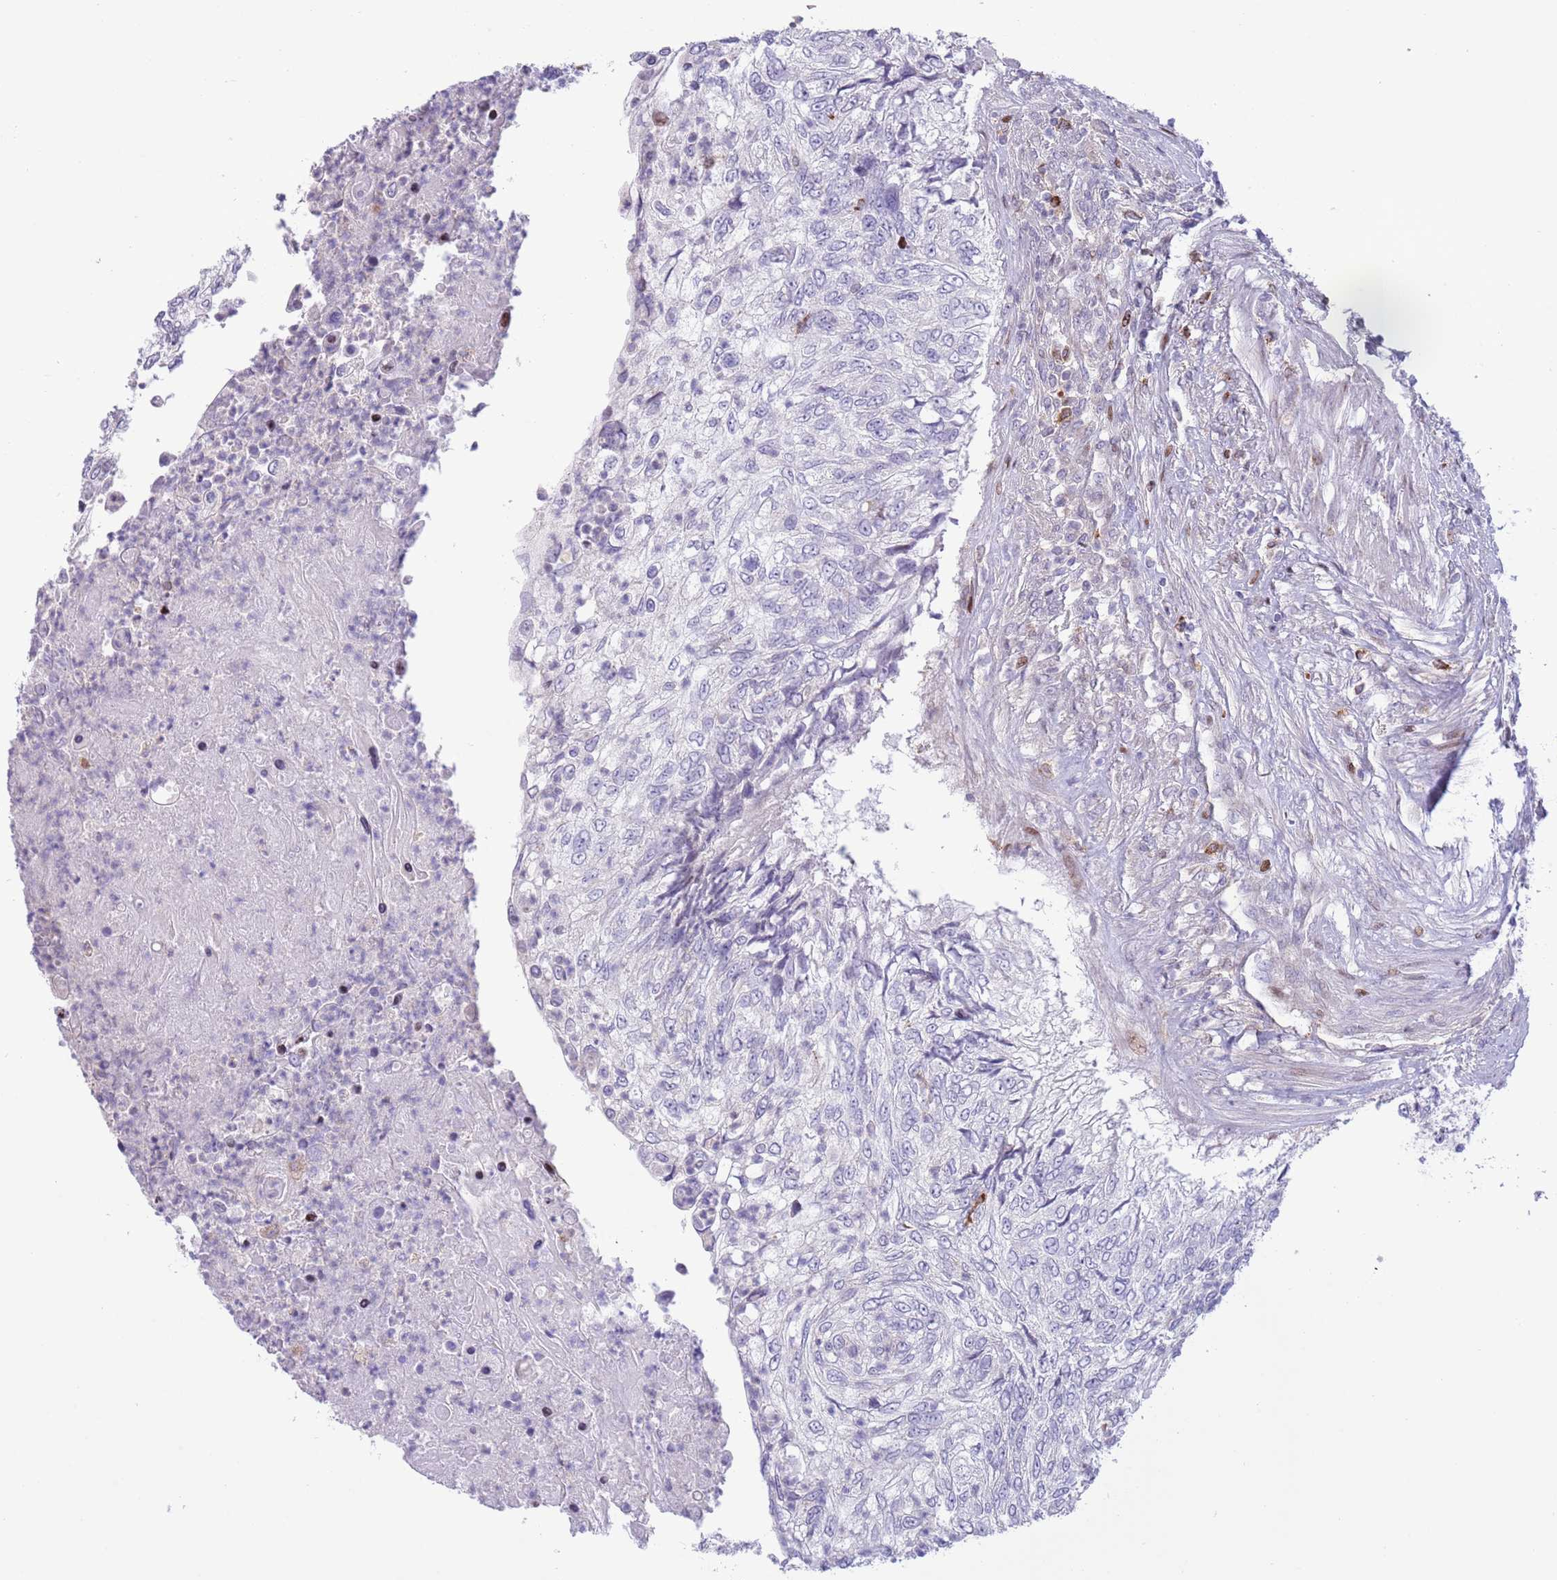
{"staining": {"intensity": "negative", "quantity": "none", "location": "none"}, "tissue": "urothelial cancer", "cell_type": "Tumor cells", "image_type": "cancer", "snomed": [{"axis": "morphology", "description": "Urothelial carcinoma, High grade"}, {"axis": "topography", "description": "Urinary bladder"}], "caption": "The IHC image has no significant staining in tumor cells of urothelial cancer tissue.", "gene": "ANO8", "patient": {"sex": "female", "age": 60}}